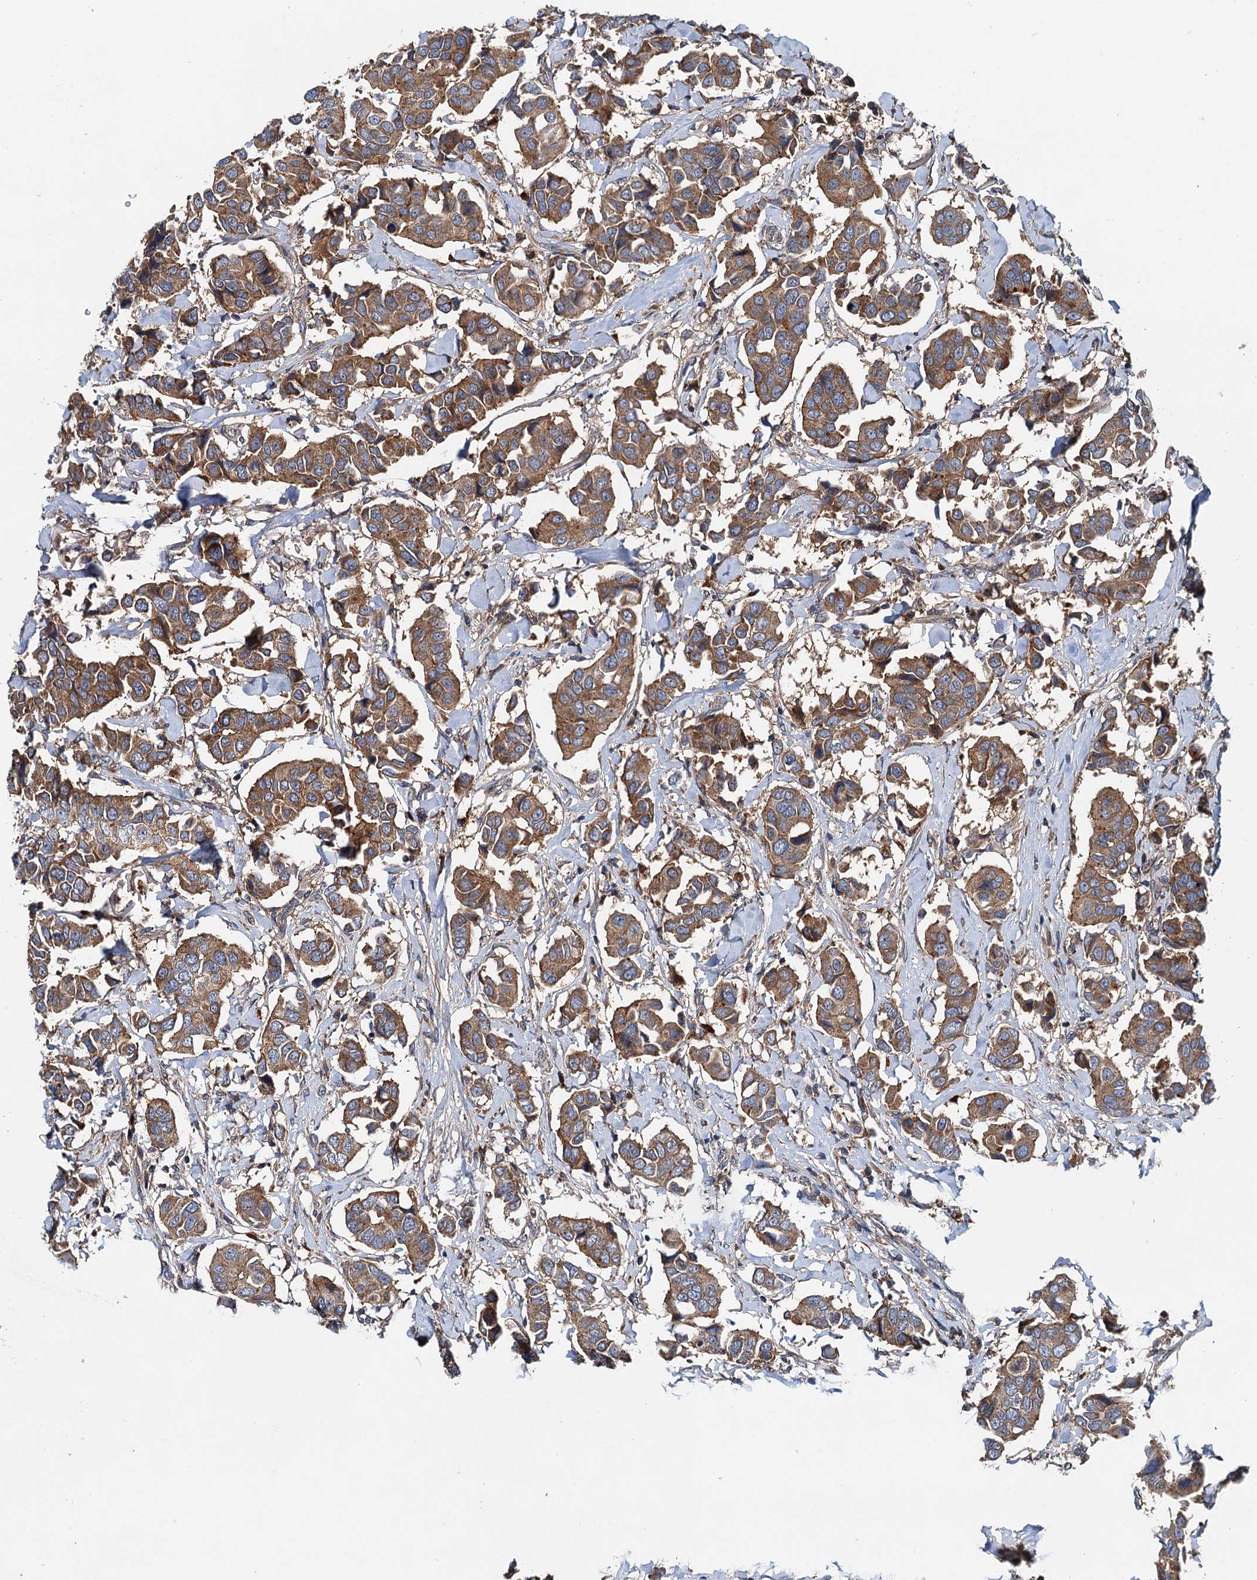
{"staining": {"intensity": "moderate", "quantity": ">75%", "location": "cytoplasmic/membranous"}, "tissue": "breast cancer", "cell_type": "Tumor cells", "image_type": "cancer", "snomed": [{"axis": "morphology", "description": "Duct carcinoma"}, {"axis": "topography", "description": "Breast"}], "caption": "Human invasive ductal carcinoma (breast) stained with a brown dye displays moderate cytoplasmic/membranous positive expression in about >75% of tumor cells.", "gene": "EFL1", "patient": {"sex": "female", "age": 80}}